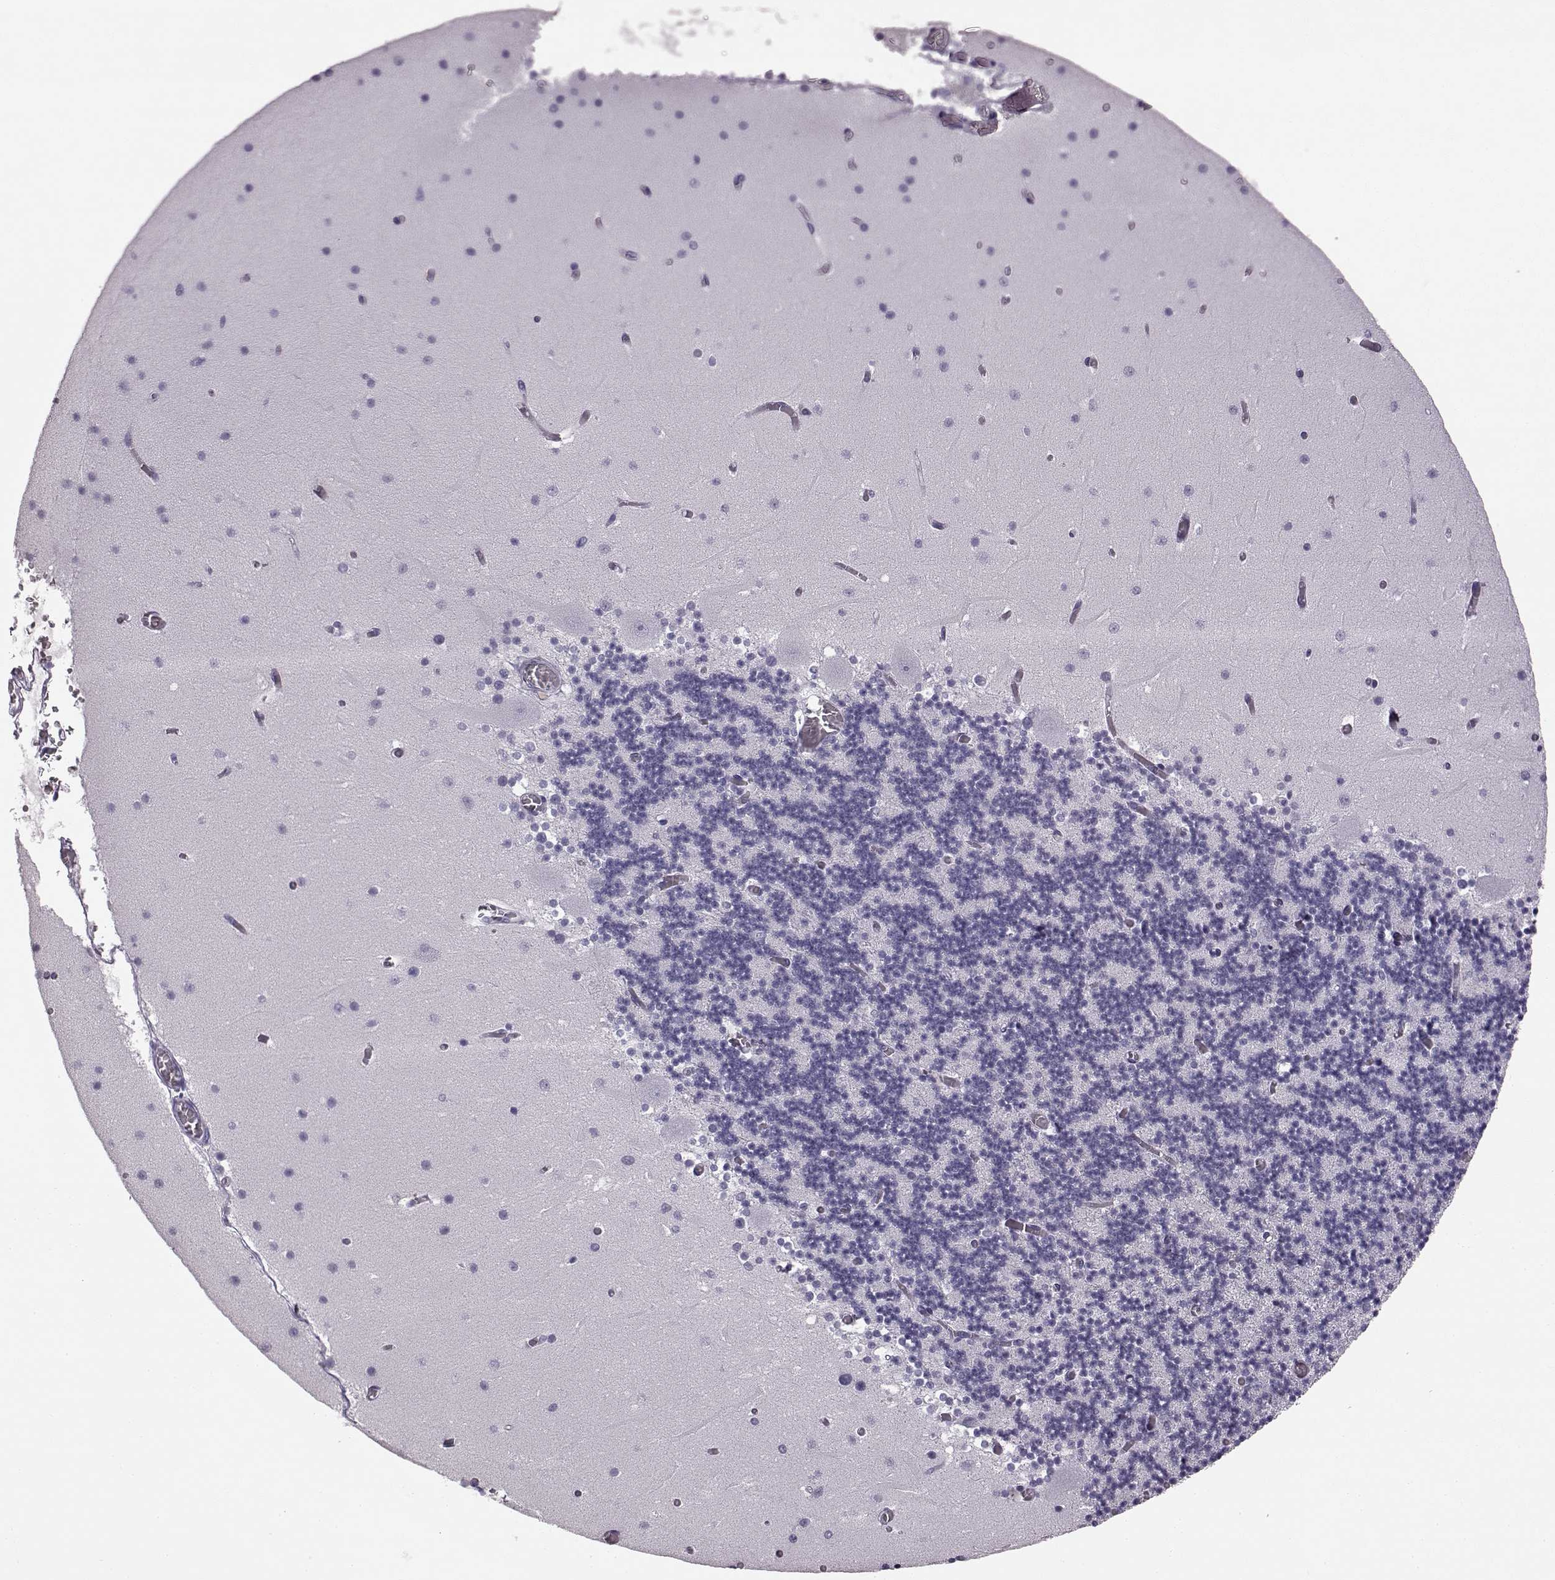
{"staining": {"intensity": "negative", "quantity": "none", "location": "none"}, "tissue": "cerebellum", "cell_type": "Cells in granular layer", "image_type": "normal", "snomed": [{"axis": "morphology", "description": "Normal tissue, NOS"}, {"axis": "topography", "description": "Cerebellum"}], "caption": "Image shows no protein expression in cells in granular layer of unremarkable cerebellum.", "gene": "AIPL1", "patient": {"sex": "female", "age": 28}}